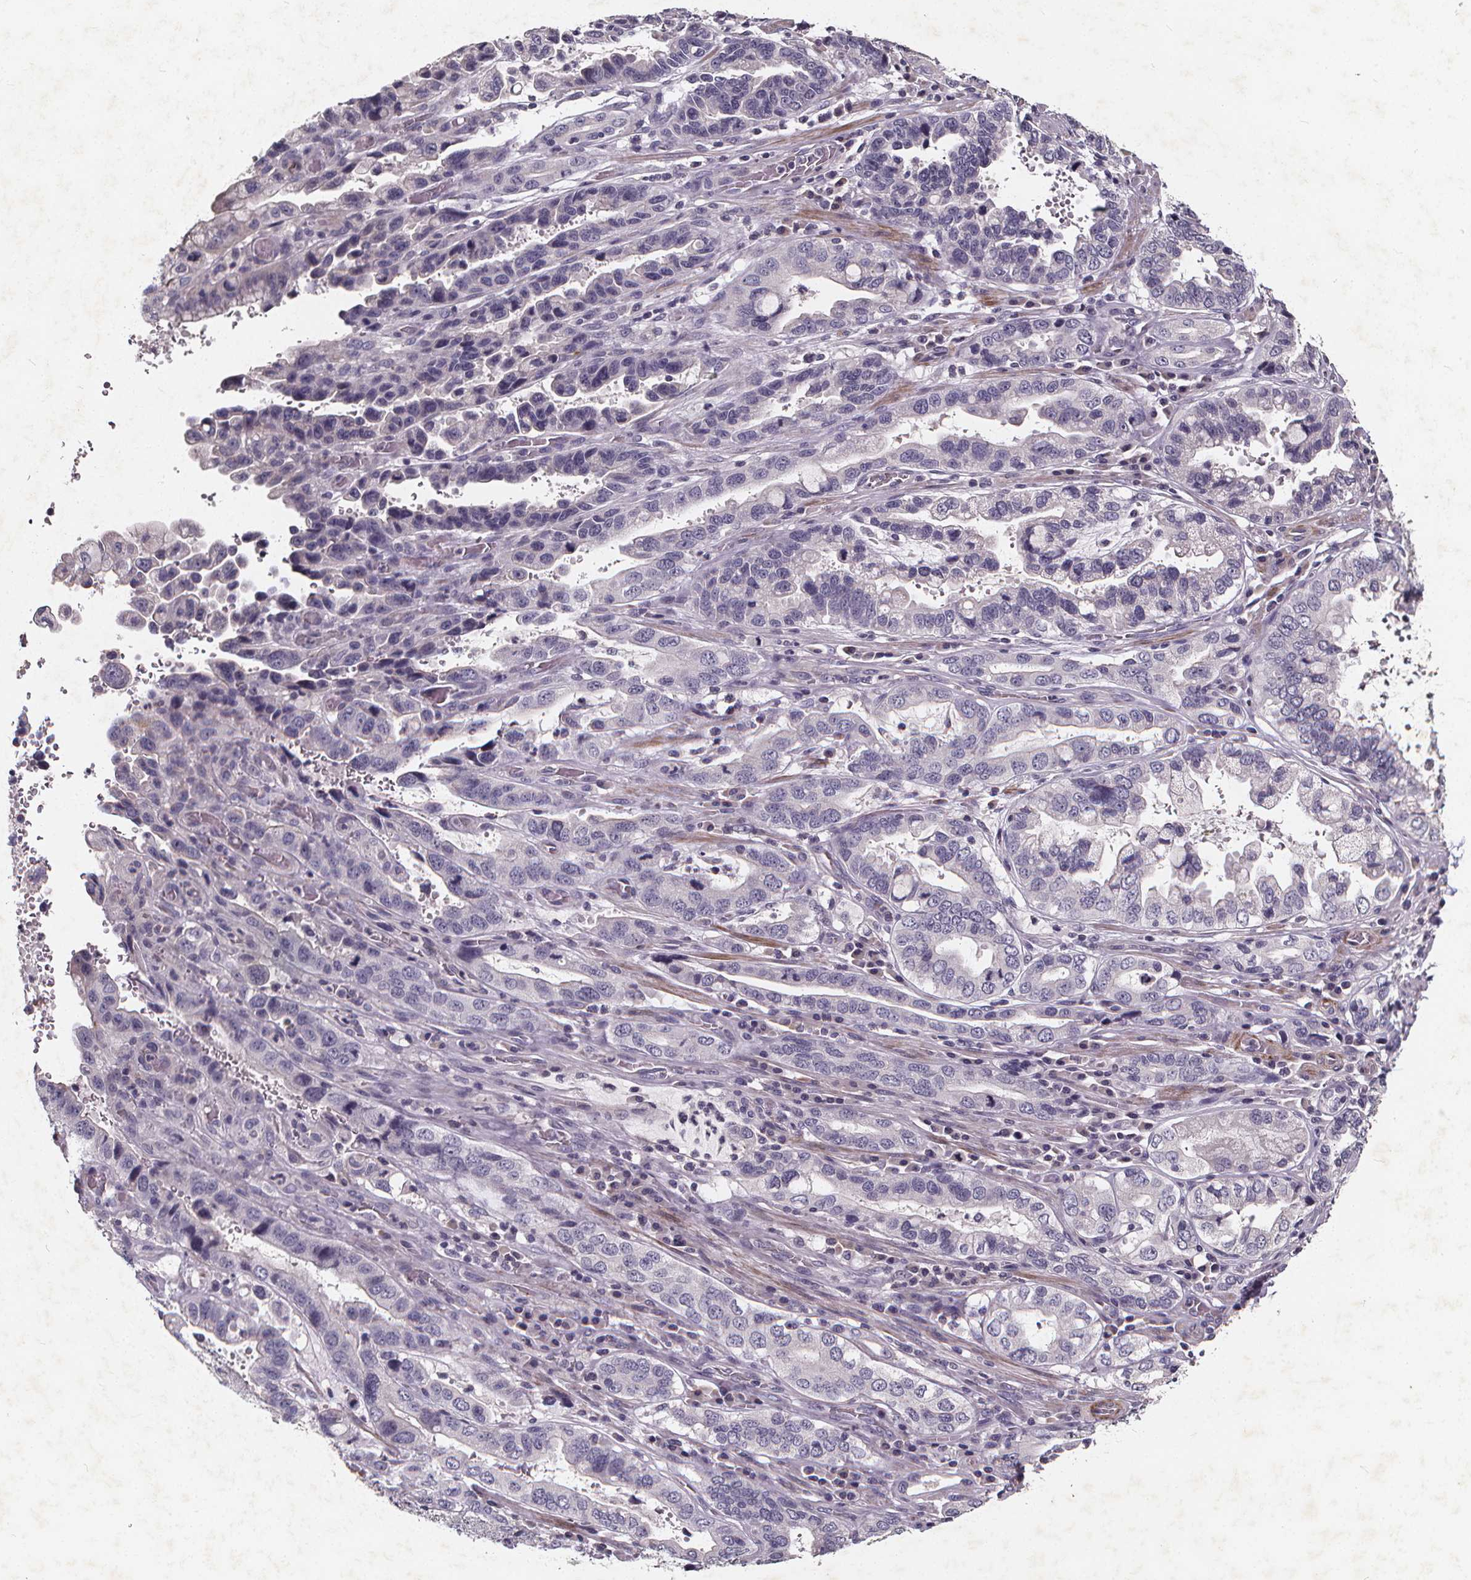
{"staining": {"intensity": "negative", "quantity": "none", "location": "none"}, "tissue": "stomach cancer", "cell_type": "Tumor cells", "image_type": "cancer", "snomed": [{"axis": "morphology", "description": "Adenocarcinoma, NOS"}, {"axis": "topography", "description": "Stomach, lower"}], "caption": "Tumor cells show no significant staining in stomach adenocarcinoma.", "gene": "TSPAN14", "patient": {"sex": "female", "age": 76}}